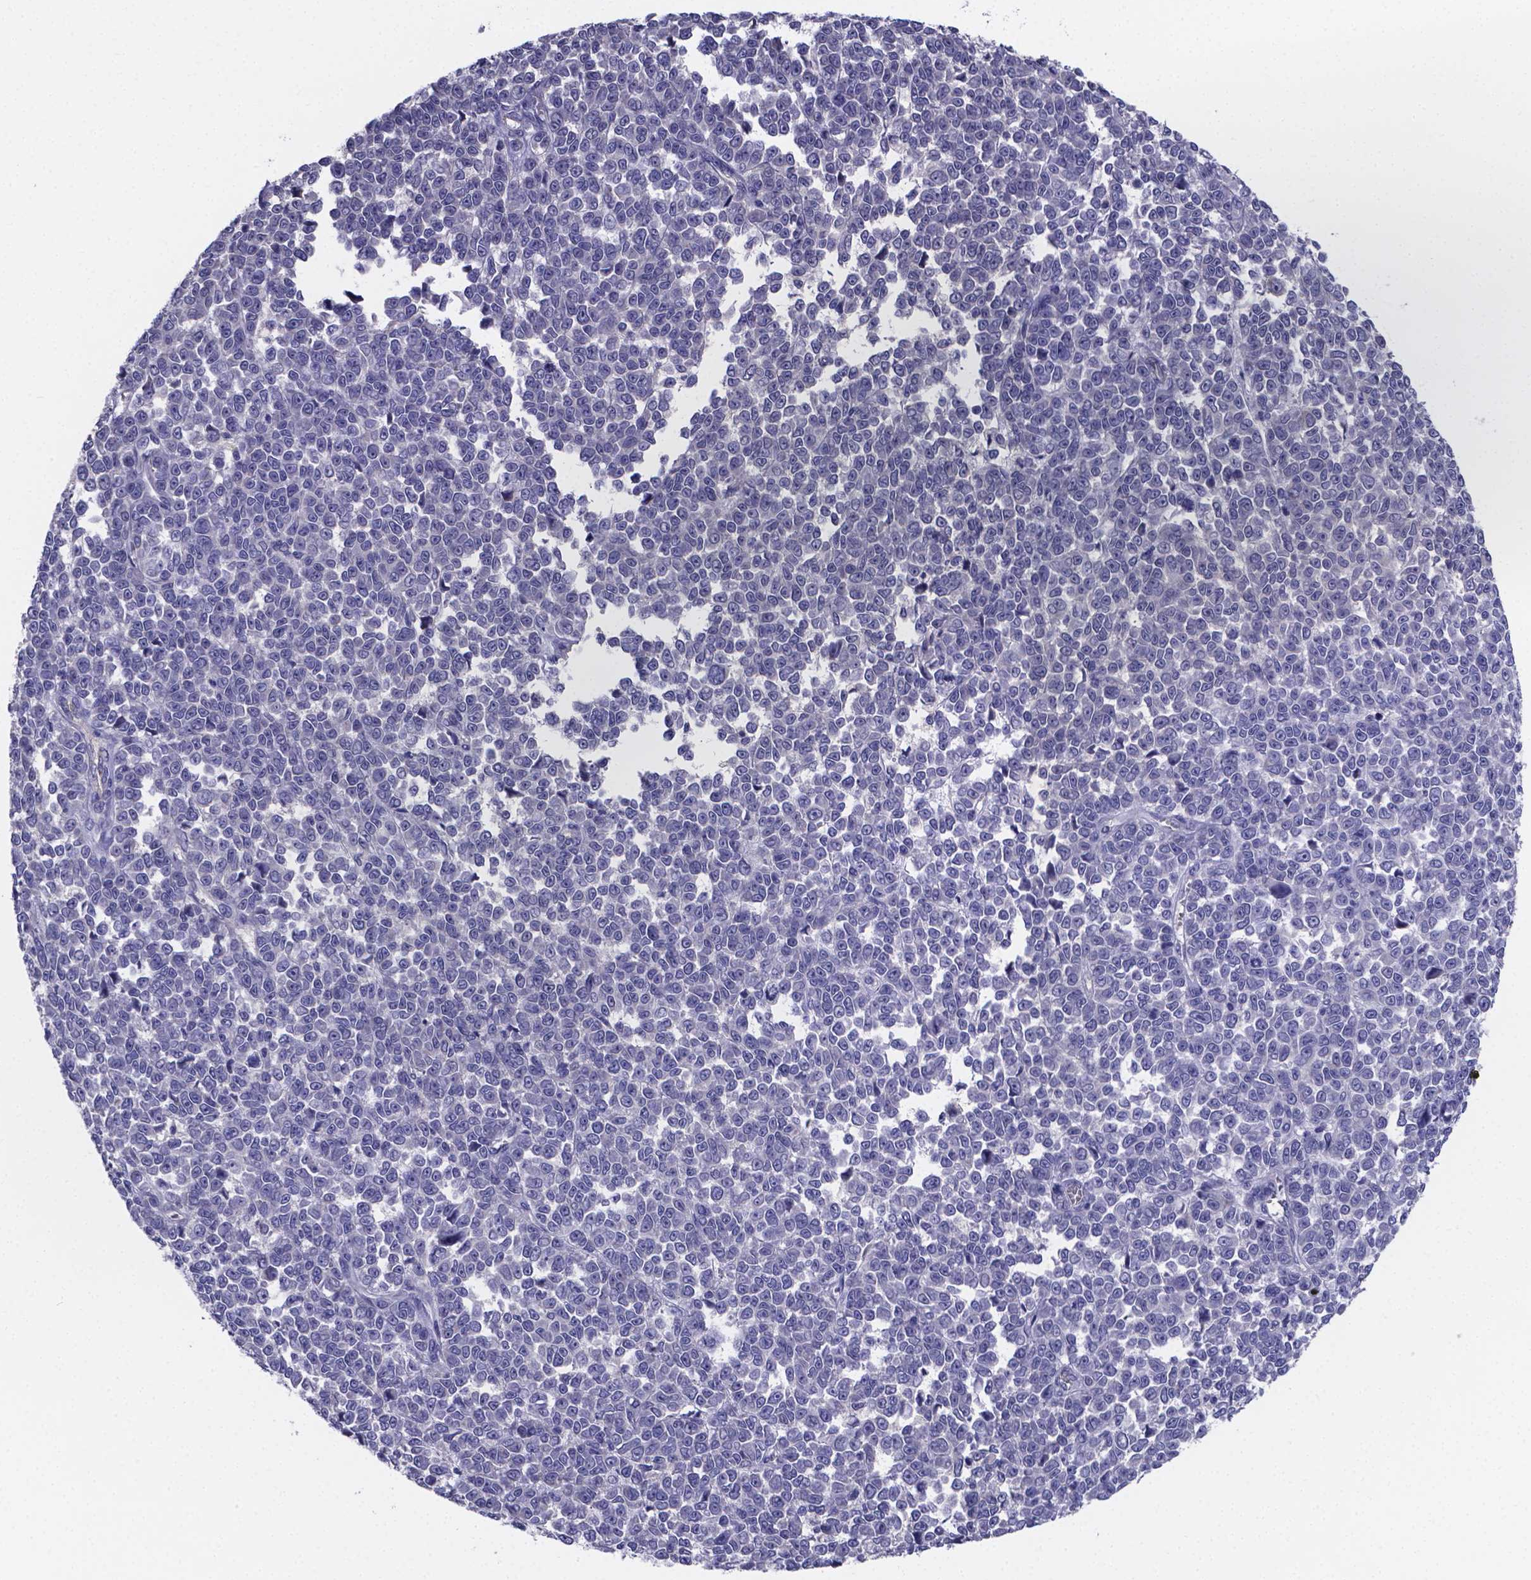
{"staining": {"intensity": "negative", "quantity": "none", "location": "none"}, "tissue": "melanoma", "cell_type": "Tumor cells", "image_type": "cancer", "snomed": [{"axis": "morphology", "description": "Malignant melanoma, NOS"}, {"axis": "topography", "description": "Skin"}], "caption": "Immunohistochemistry of malignant melanoma exhibits no expression in tumor cells.", "gene": "SFRP4", "patient": {"sex": "female", "age": 95}}